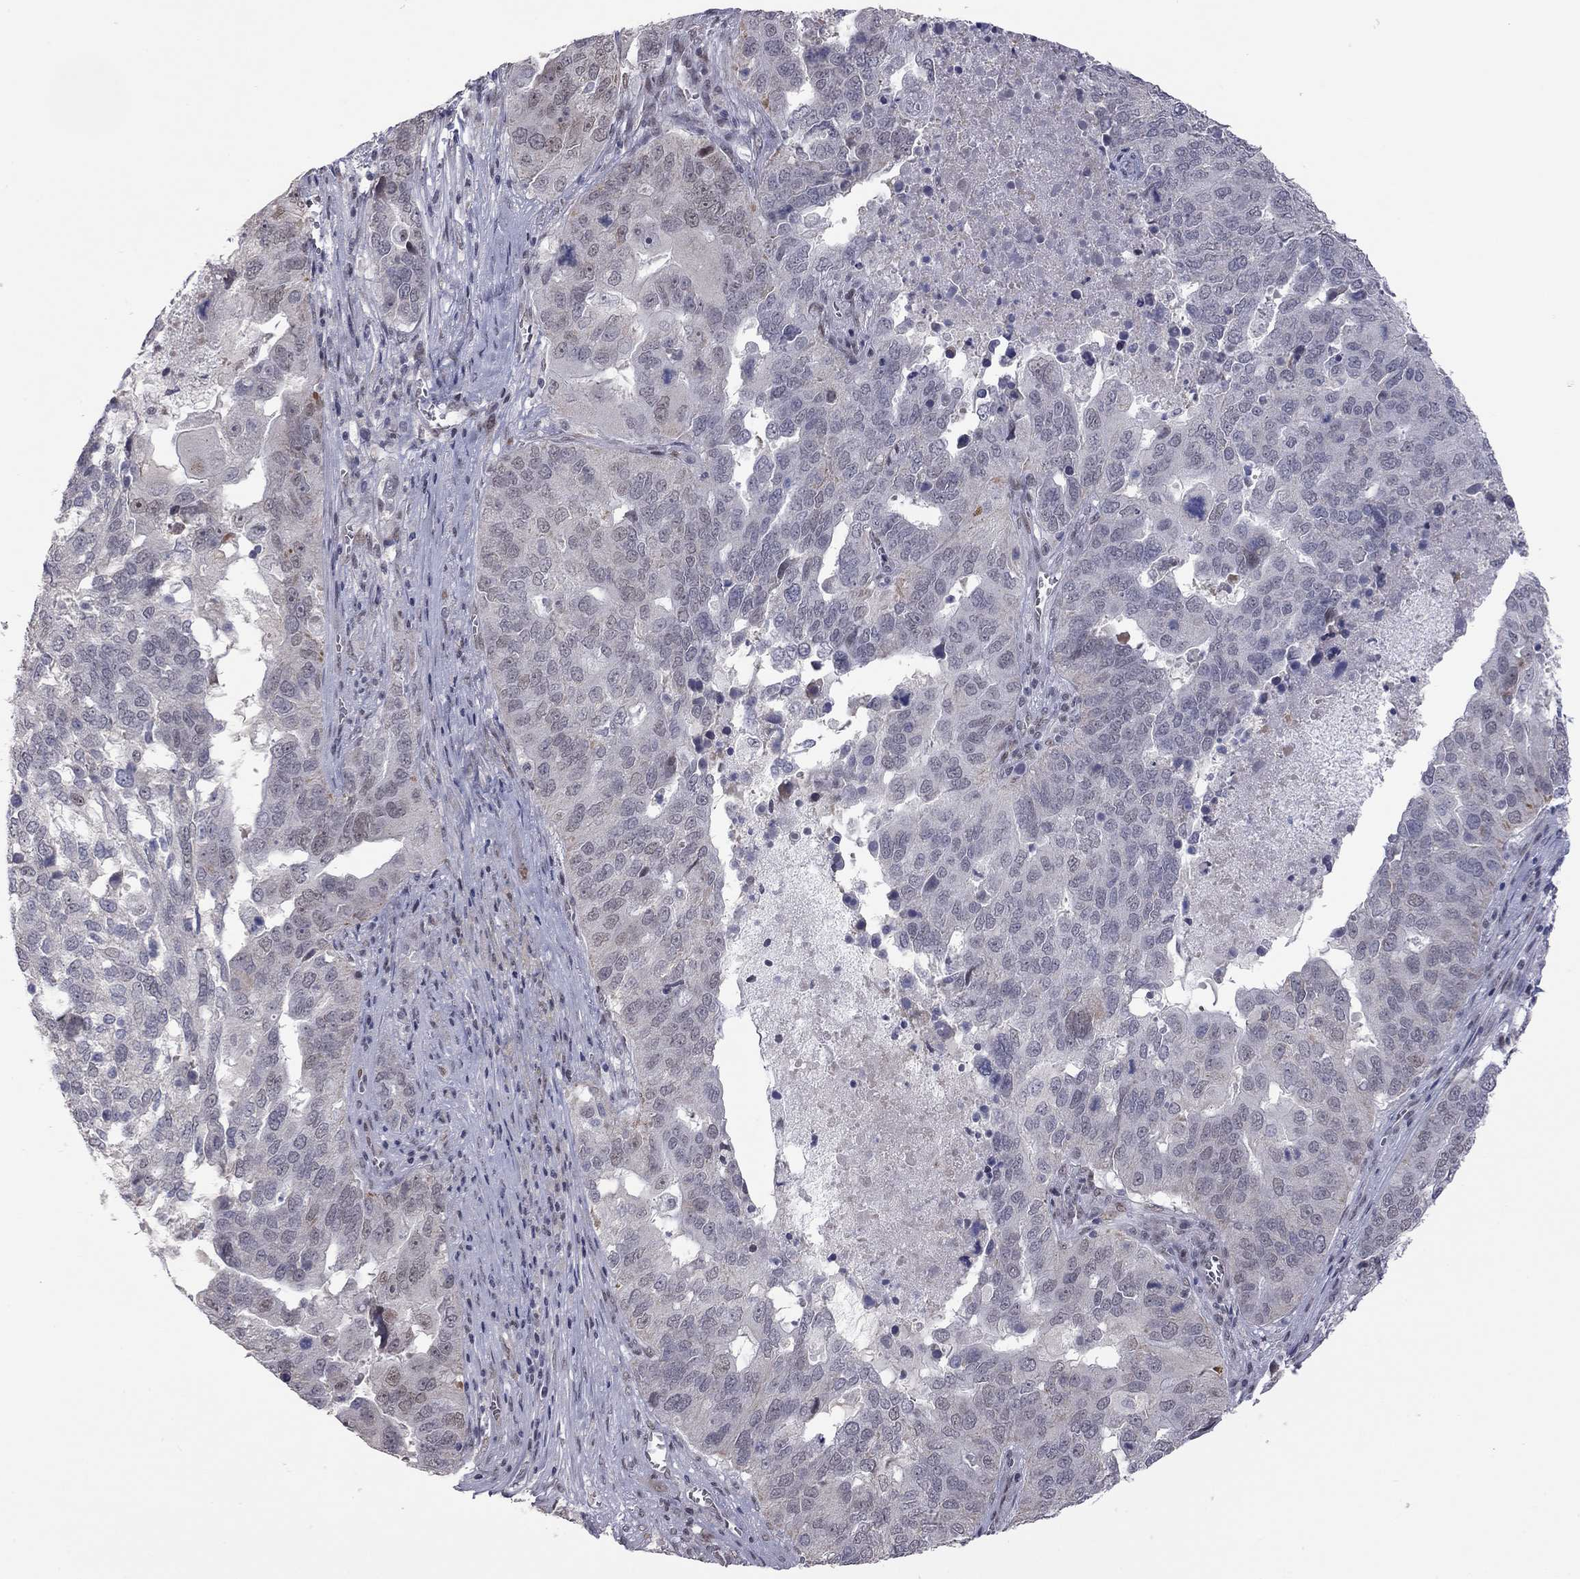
{"staining": {"intensity": "negative", "quantity": "none", "location": "none"}, "tissue": "ovarian cancer", "cell_type": "Tumor cells", "image_type": "cancer", "snomed": [{"axis": "morphology", "description": "Carcinoma, endometroid"}, {"axis": "topography", "description": "Soft tissue"}, {"axis": "topography", "description": "Ovary"}], "caption": "The IHC image has no significant staining in tumor cells of endometroid carcinoma (ovarian) tissue.", "gene": "MC3R", "patient": {"sex": "female", "age": 52}}